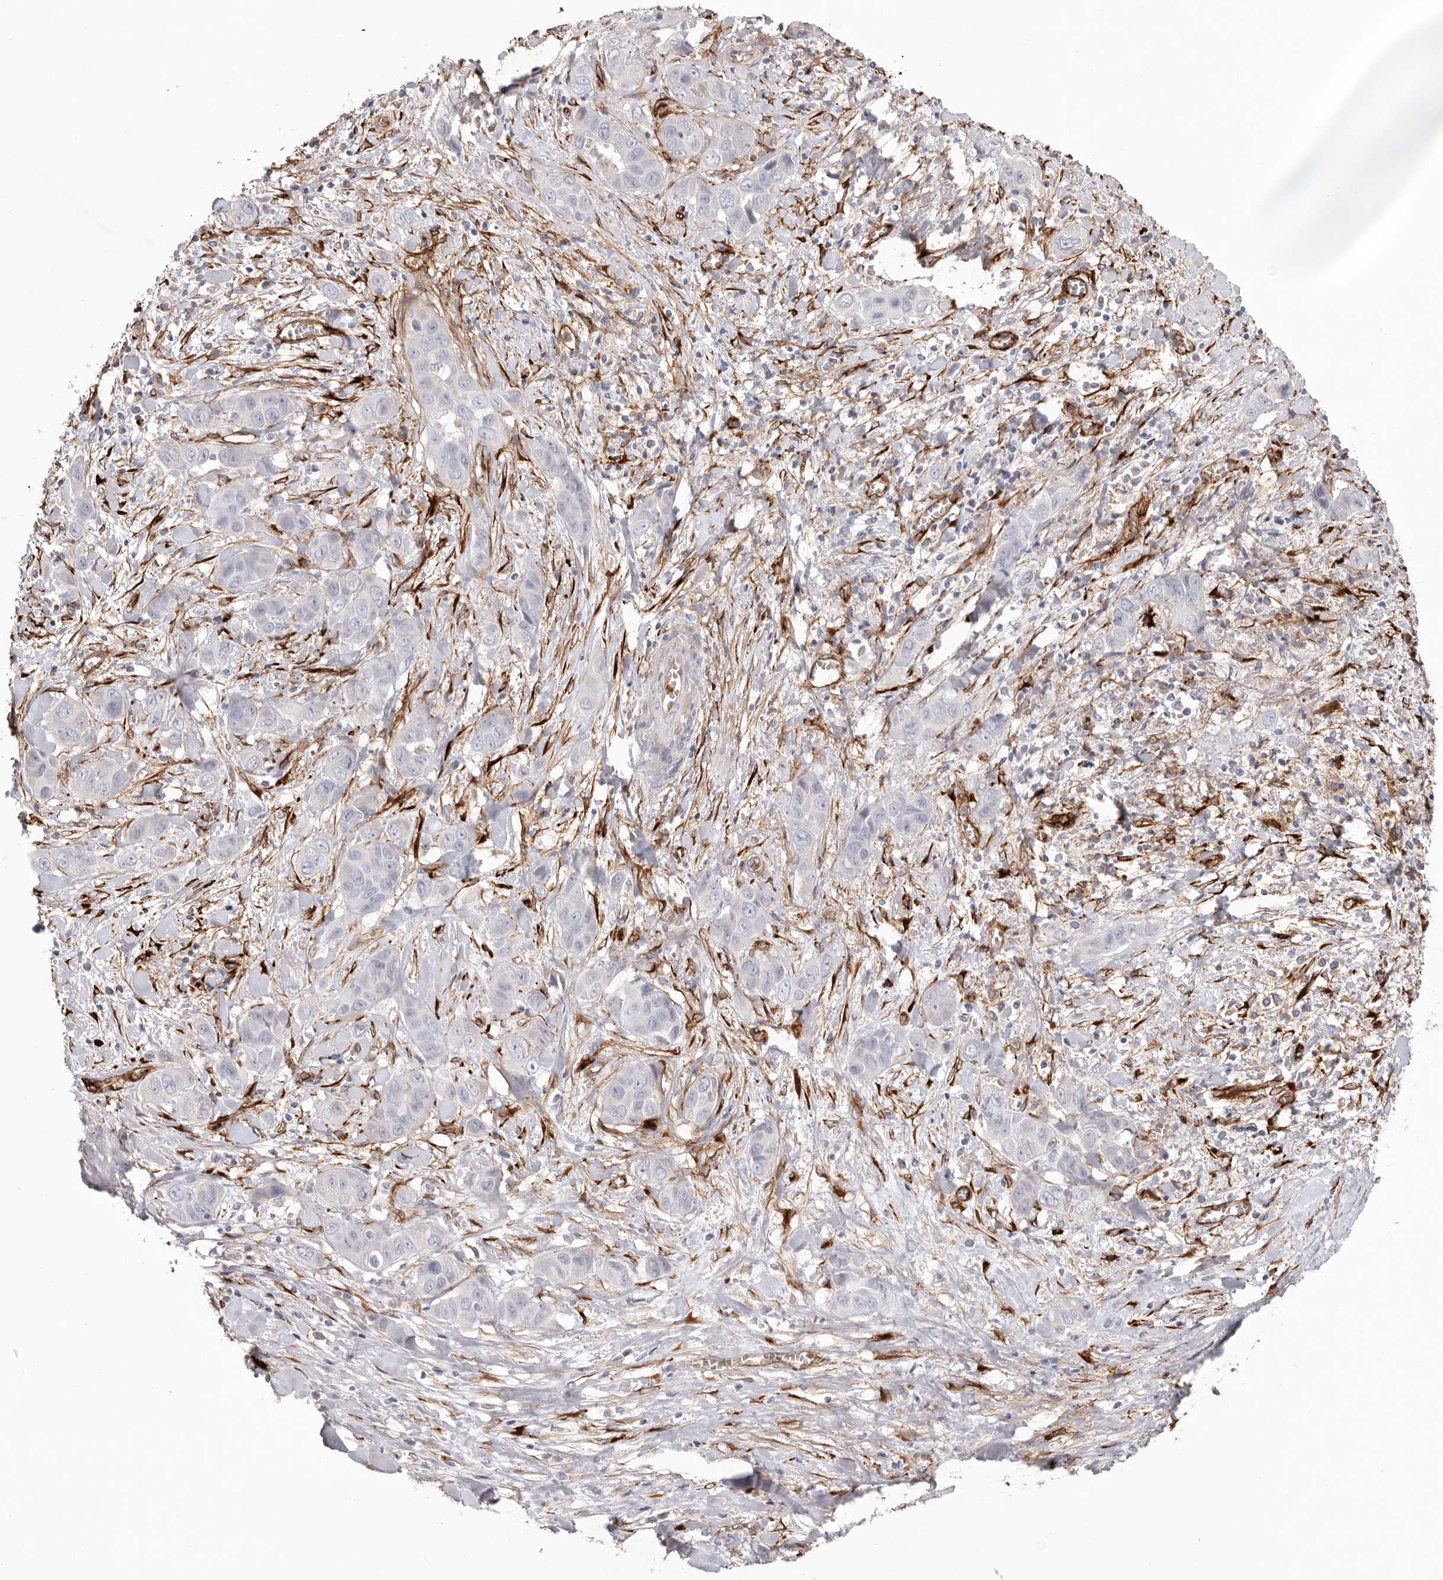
{"staining": {"intensity": "negative", "quantity": "none", "location": "none"}, "tissue": "liver cancer", "cell_type": "Tumor cells", "image_type": "cancer", "snomed": [{"axis": "morphology", "description": "Cholangiocarcinoma"}, {"axis": "topography", "description": "Liver"}], "caption": "A micrograph of liver cancer stained for a protein displays no brown staining in tumor cells.", "gene": "LRRC66", "patient": {"sex": "female", "age": 52}}